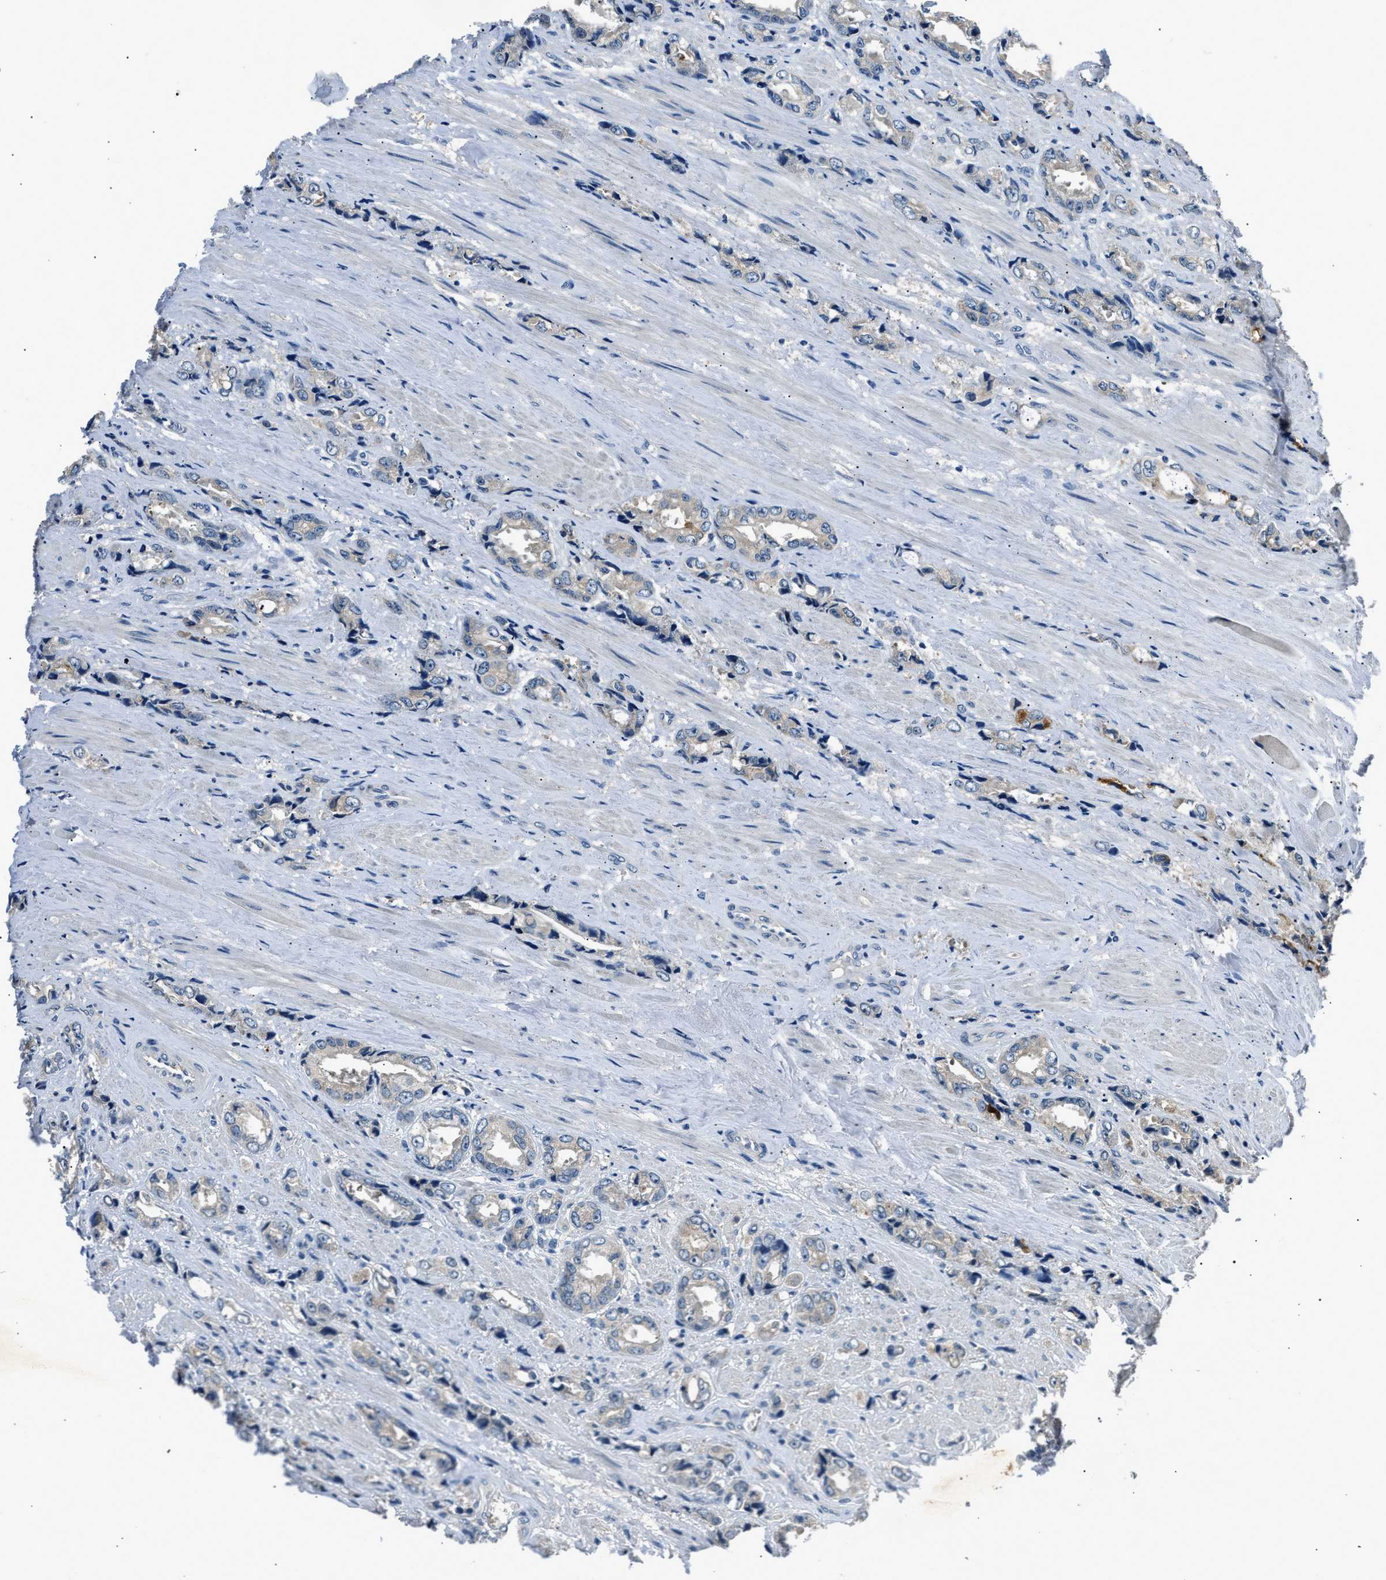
{"staining": {"intensity": "negative", "quantity": "none", "location": "none"}, "tissue": "prostate cancer", "cell_type": "Tumor cells", "image_type": "cancer", "snomed": [{"axis": "morphology", "description": "Adenocarcinoma, High grade"}, {"axis": "topography", "description": "Prostate"}], "caption": "This is an immunohistochemistry histopathology image of prostate adenocarcinoma (high-grade). There is no staining in tumor cells.", "gene": "INHA", "patient": {"sex": "male", "age": 61}}